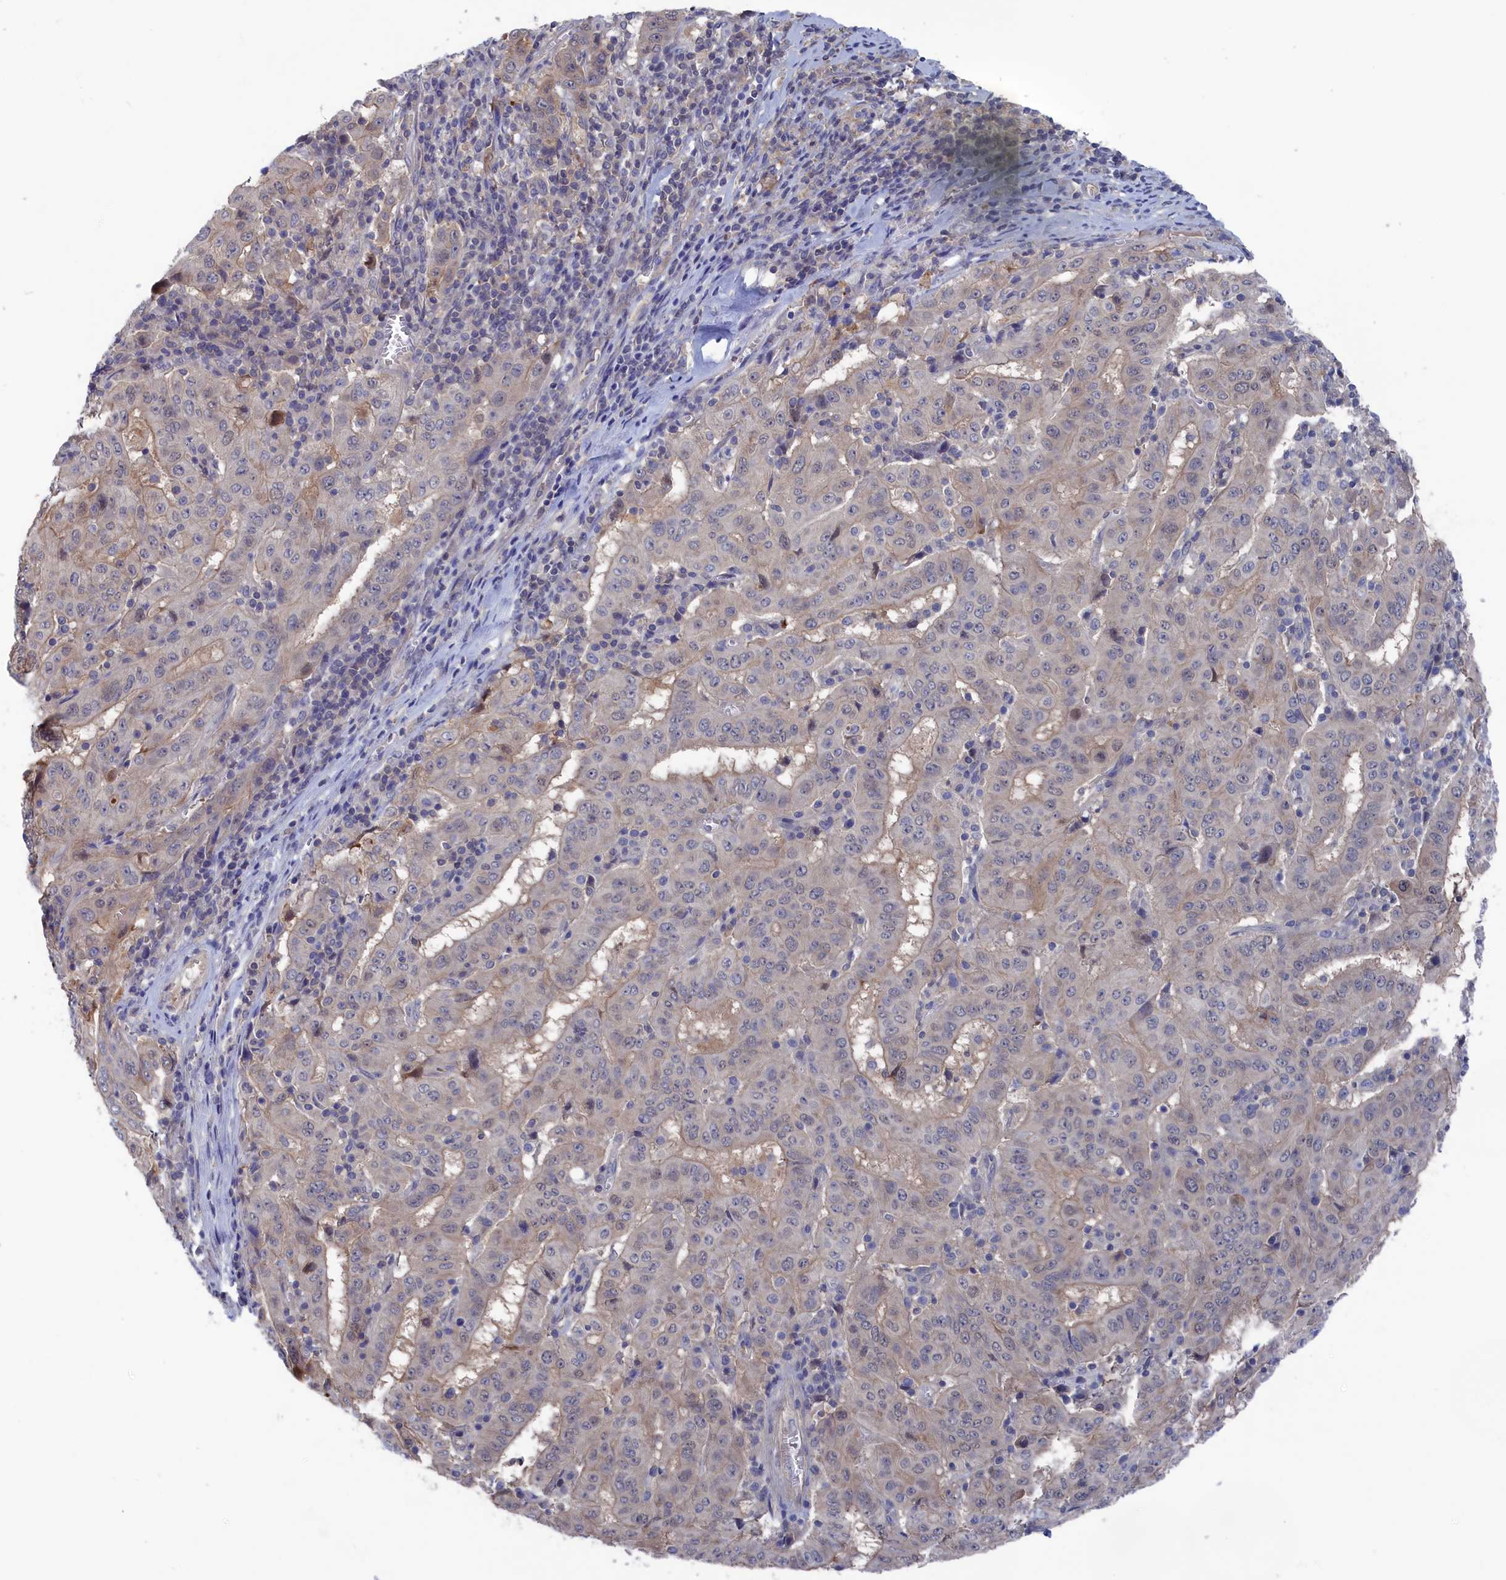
{"staining": {"intensity": "negative", "quantity": "none", "location": "none"}, "tissue": "pancreatic cancer", "cell_type": "Tumor cells", "image_type": "cancer", "snomed": [{"axis": "morphology", "description": "Adenocarcinoma, NOS"}, {"axis": "topography", "description": "Pancreas"}], "caption": "Human pancreatic cancer (adenocarcinoma) stained for a protein using immunohistochemistry (IHC) shows no positivity in tumor cells.", "gene": "NUTF2", "patient": {"sex": "male", "age": 63}}